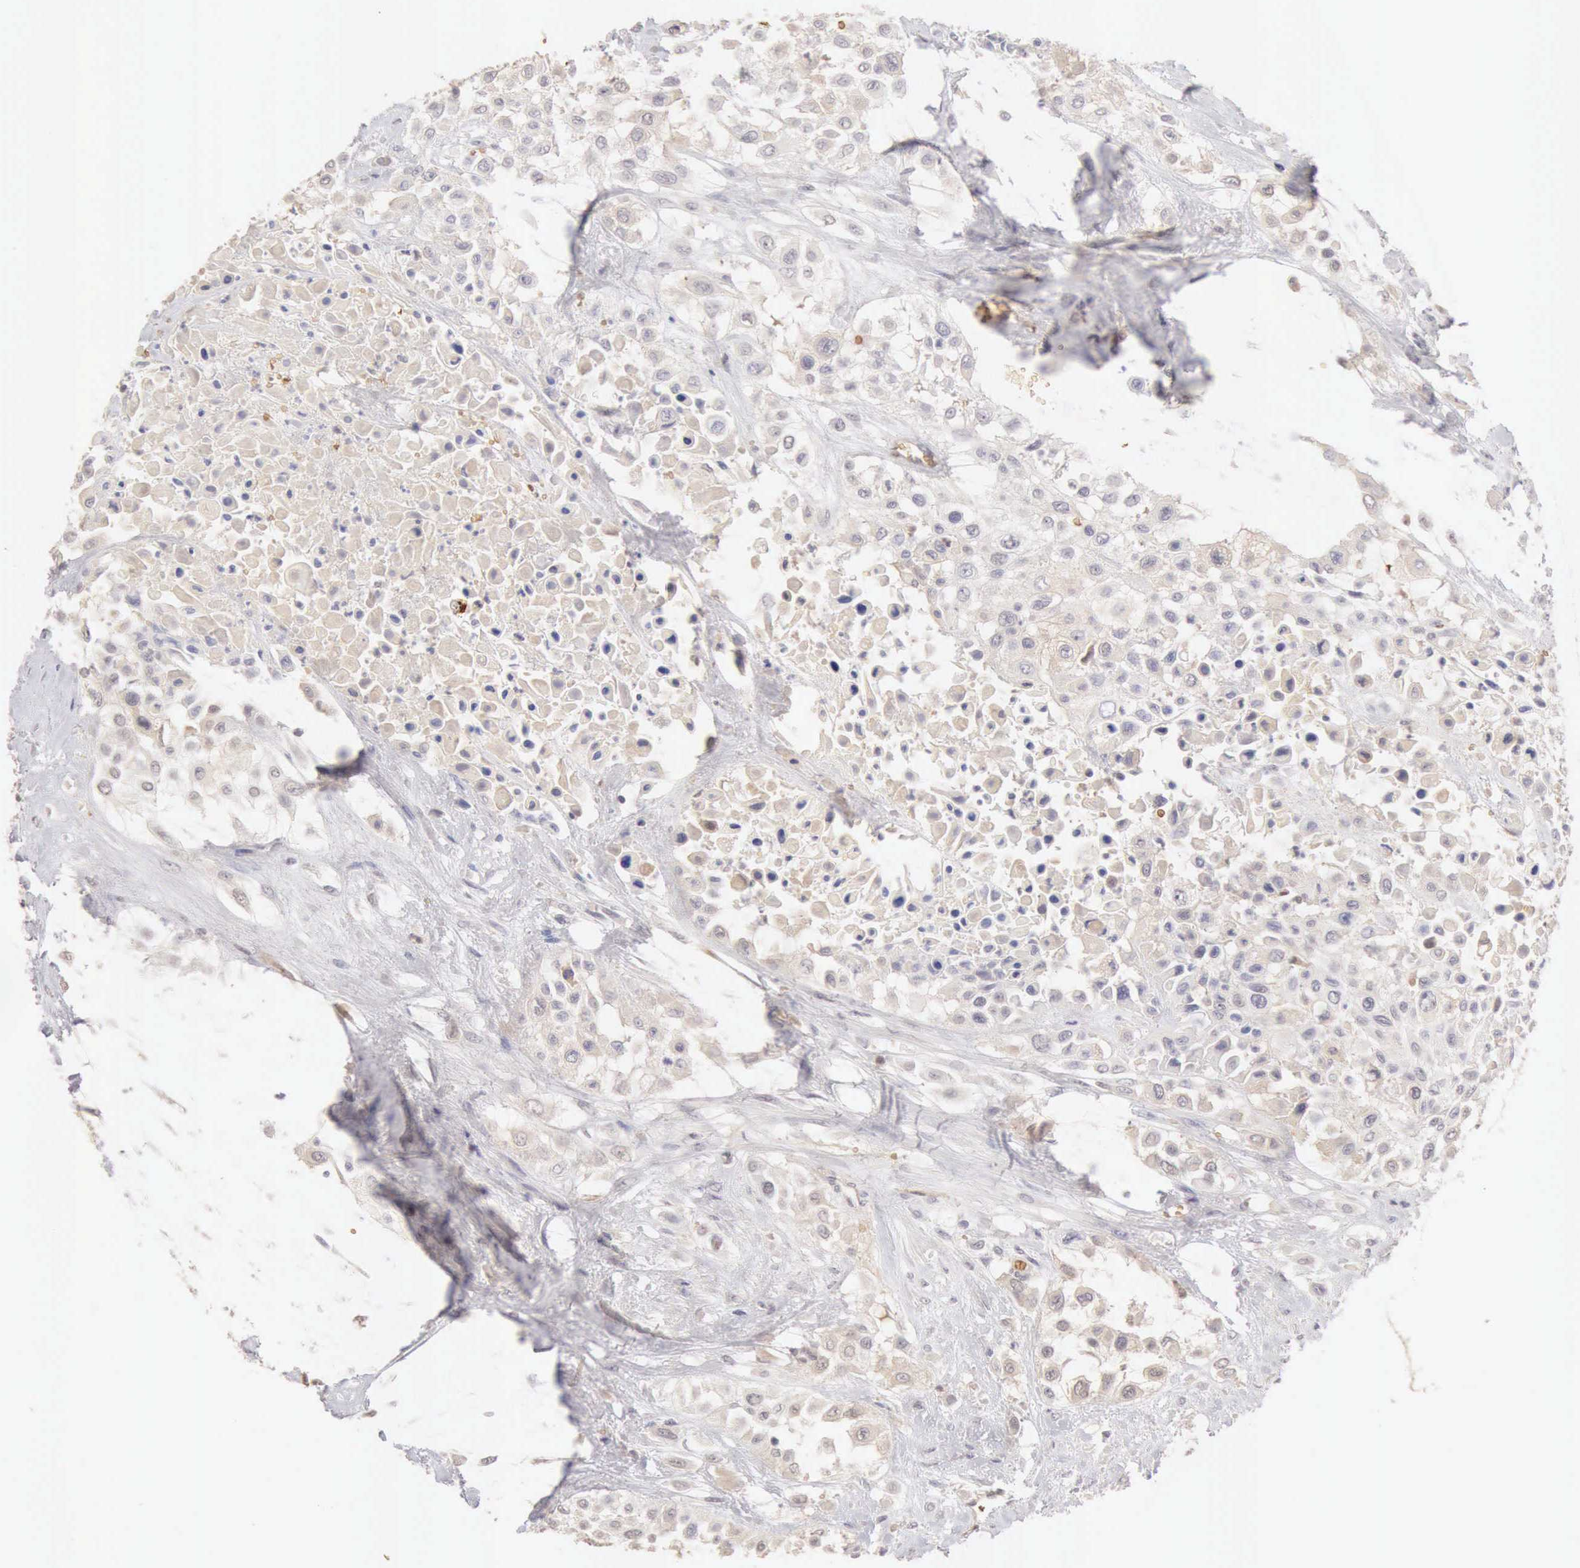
{"staining": {"intensity": "negative", "quantity": "none", "location": "none"}, "tissue": "urothelial cancer", "cell_type": "Tumor cells", "image_type": "cancer", "snomed": [{"axis": "morphology", "description": "Urothelial carcinoma, High grade"}, {"axis": "topography", "description": "Urinary bladder"}], "caption": "Immunohistochemistry (IHC) of urothelial carcinoma (high-grade) shows no expression in tumor cells.", "gene": "CFI", "patient": {"sex": "male", "age": 57}}